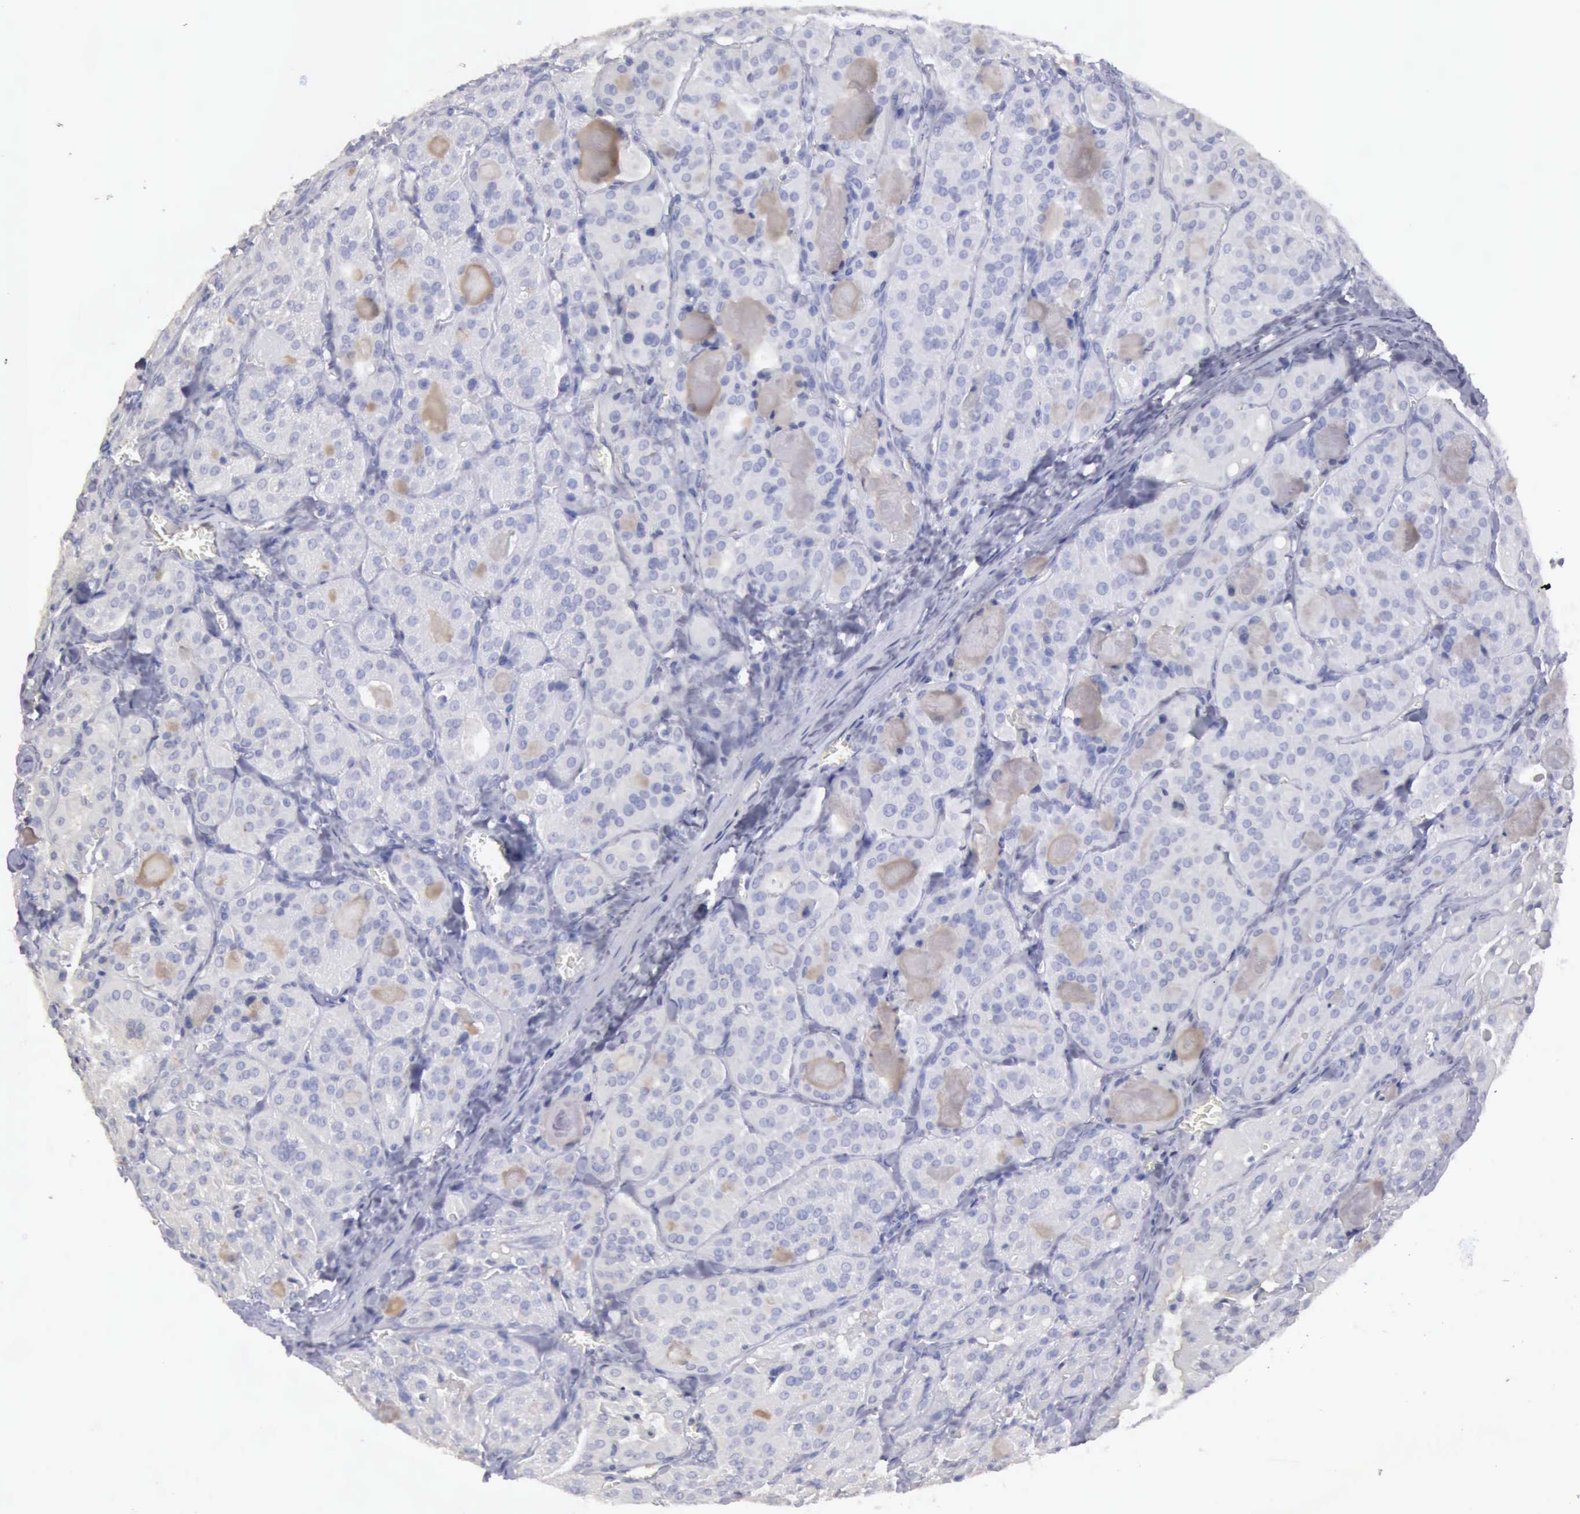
{"staining": {"intensity": "negative", "quantity": "none", "location": "none"}, "tissue": "thyroid cancer", "cell_type": "Tumor cells", "image_type": "cancer", "snomed": [{"axis": "morphology", "description": "Carcinoma, NOS"}, {"axis": "topography", "description": "Thyroid gland"}], "caption": "DAB immunohistochemical staining of human carcinoma (thyroid) displays no significant staining in tumor cells. (DAB IHC visualized using brightfield microscopy, high magnification).", "gene": "BMX", "patient": {"sex": "male", "age": 76}}